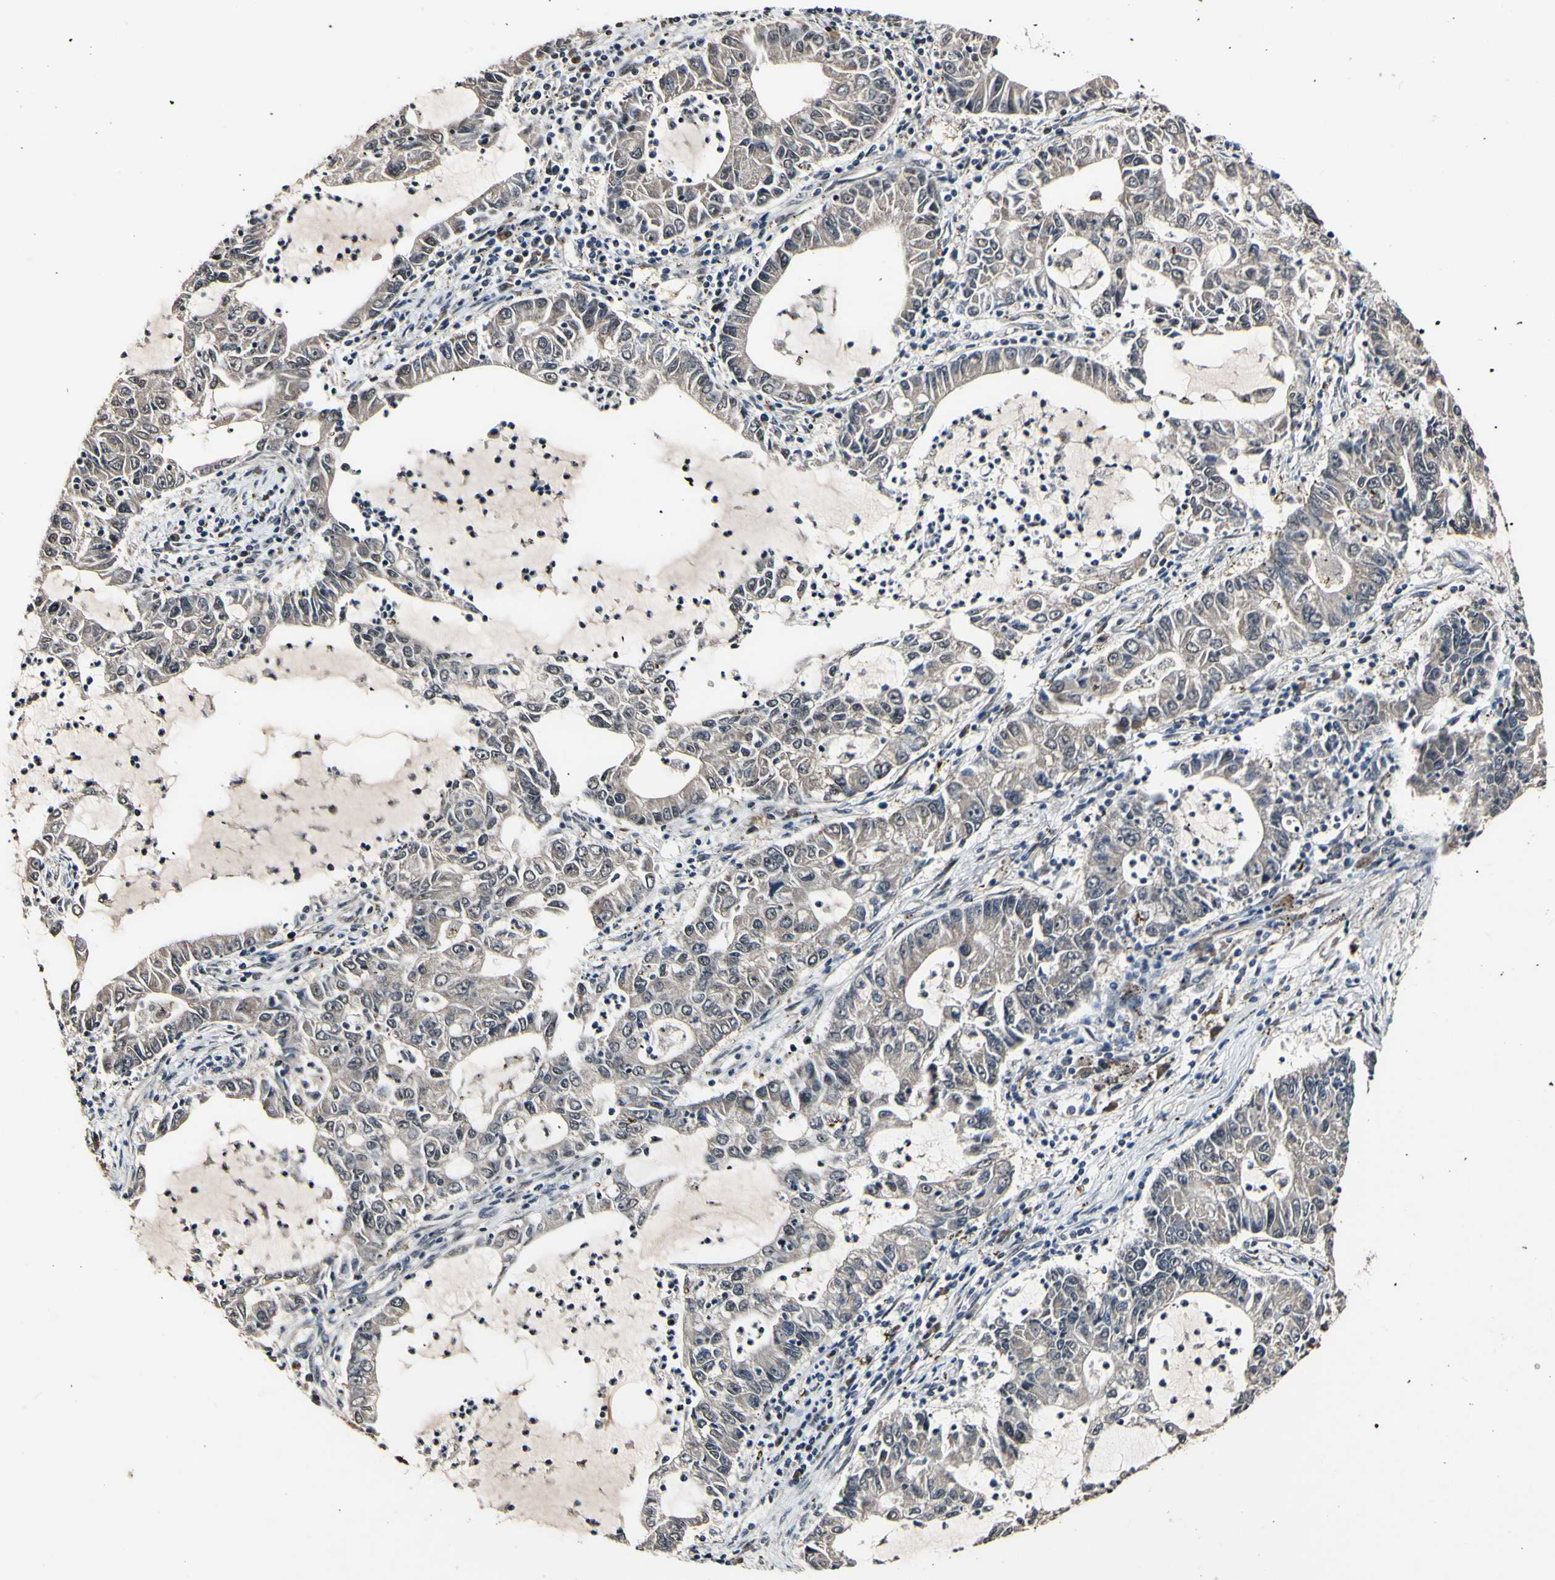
{"staining": {"intensity": "weak", "quantity": ">75%", "location": "cytoplasmic/membranous"}, "tissue": "lung cancer", "cell_type": "Tumor cells", "image_type": "cancer", "snomed": [{"axis": "morphology", "description": "Adenocarcinoma, NOS"}, {"axis": "topography", "description": "Lung"}], "caption": "DAB (3,3'-diaminobenzidine) immunohistochemical staining of adenocarcinoma (lung) reveals weak cytoplasmic/membranous protein expression in about >75% of tumor cells.", "gene": "PSMD10", "patient": {"sex": "female", "age": 51}}